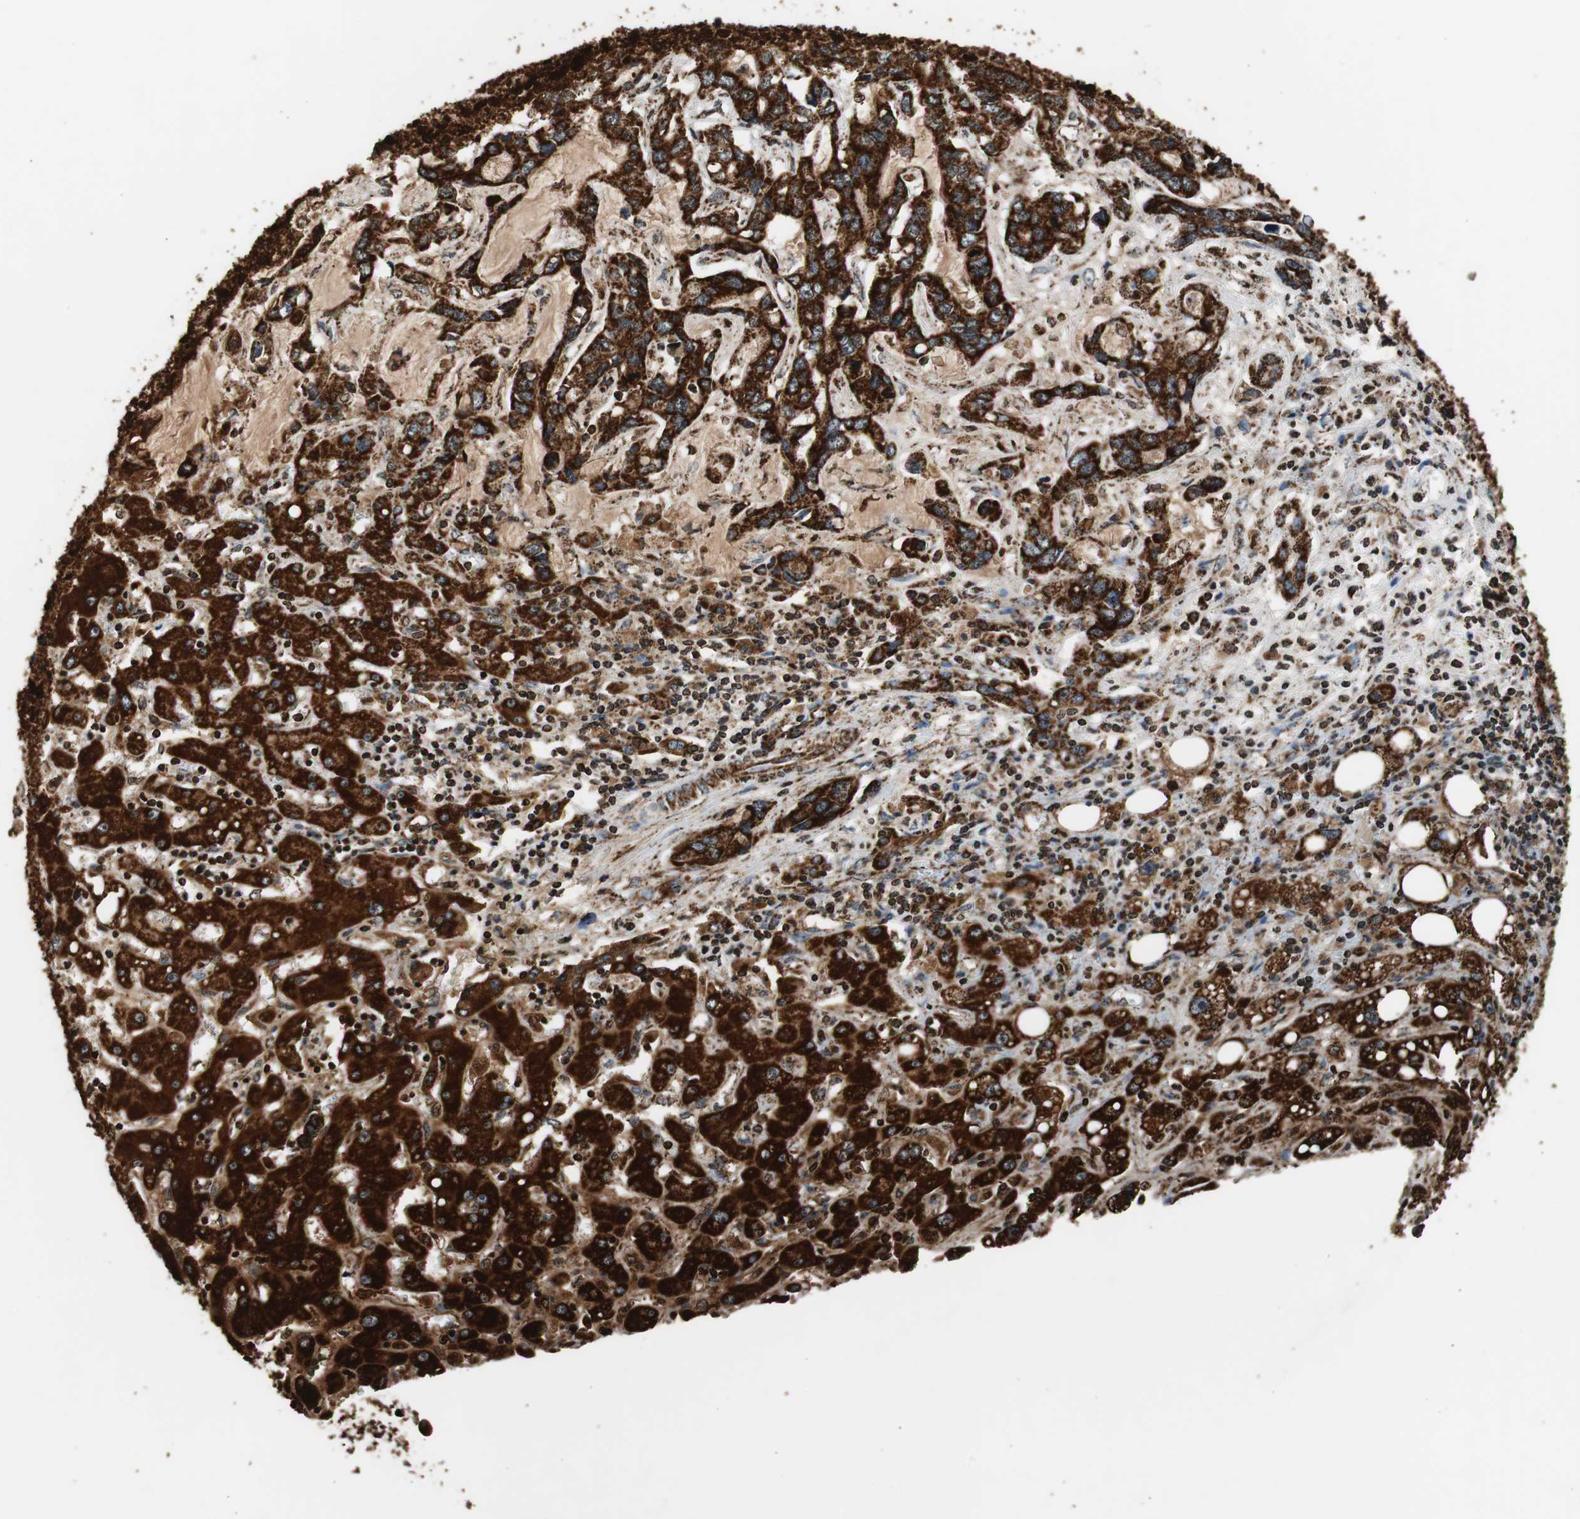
{"staining": {"intensity": "strong", "quantity": ">75%", "location": "cytoplasmic/membranous"}, "tissue": "liver cancer", "cell_type": "Tumor cells", "image_type": "cancer", "snomed": [{"axis": "morphology", "description": "Cholangiocarcinoma"}, {"axis": "topography", "description": "Liver"}], "caption": "Human liver cancer (cholangiocarcinoma) stained for a protein (brown) shows strong cytoplasmic/membranous positive positivity in about >75% of tumor cells.", "gene": "HSPA9", "patient": {"sex": "female", "age": 65}}